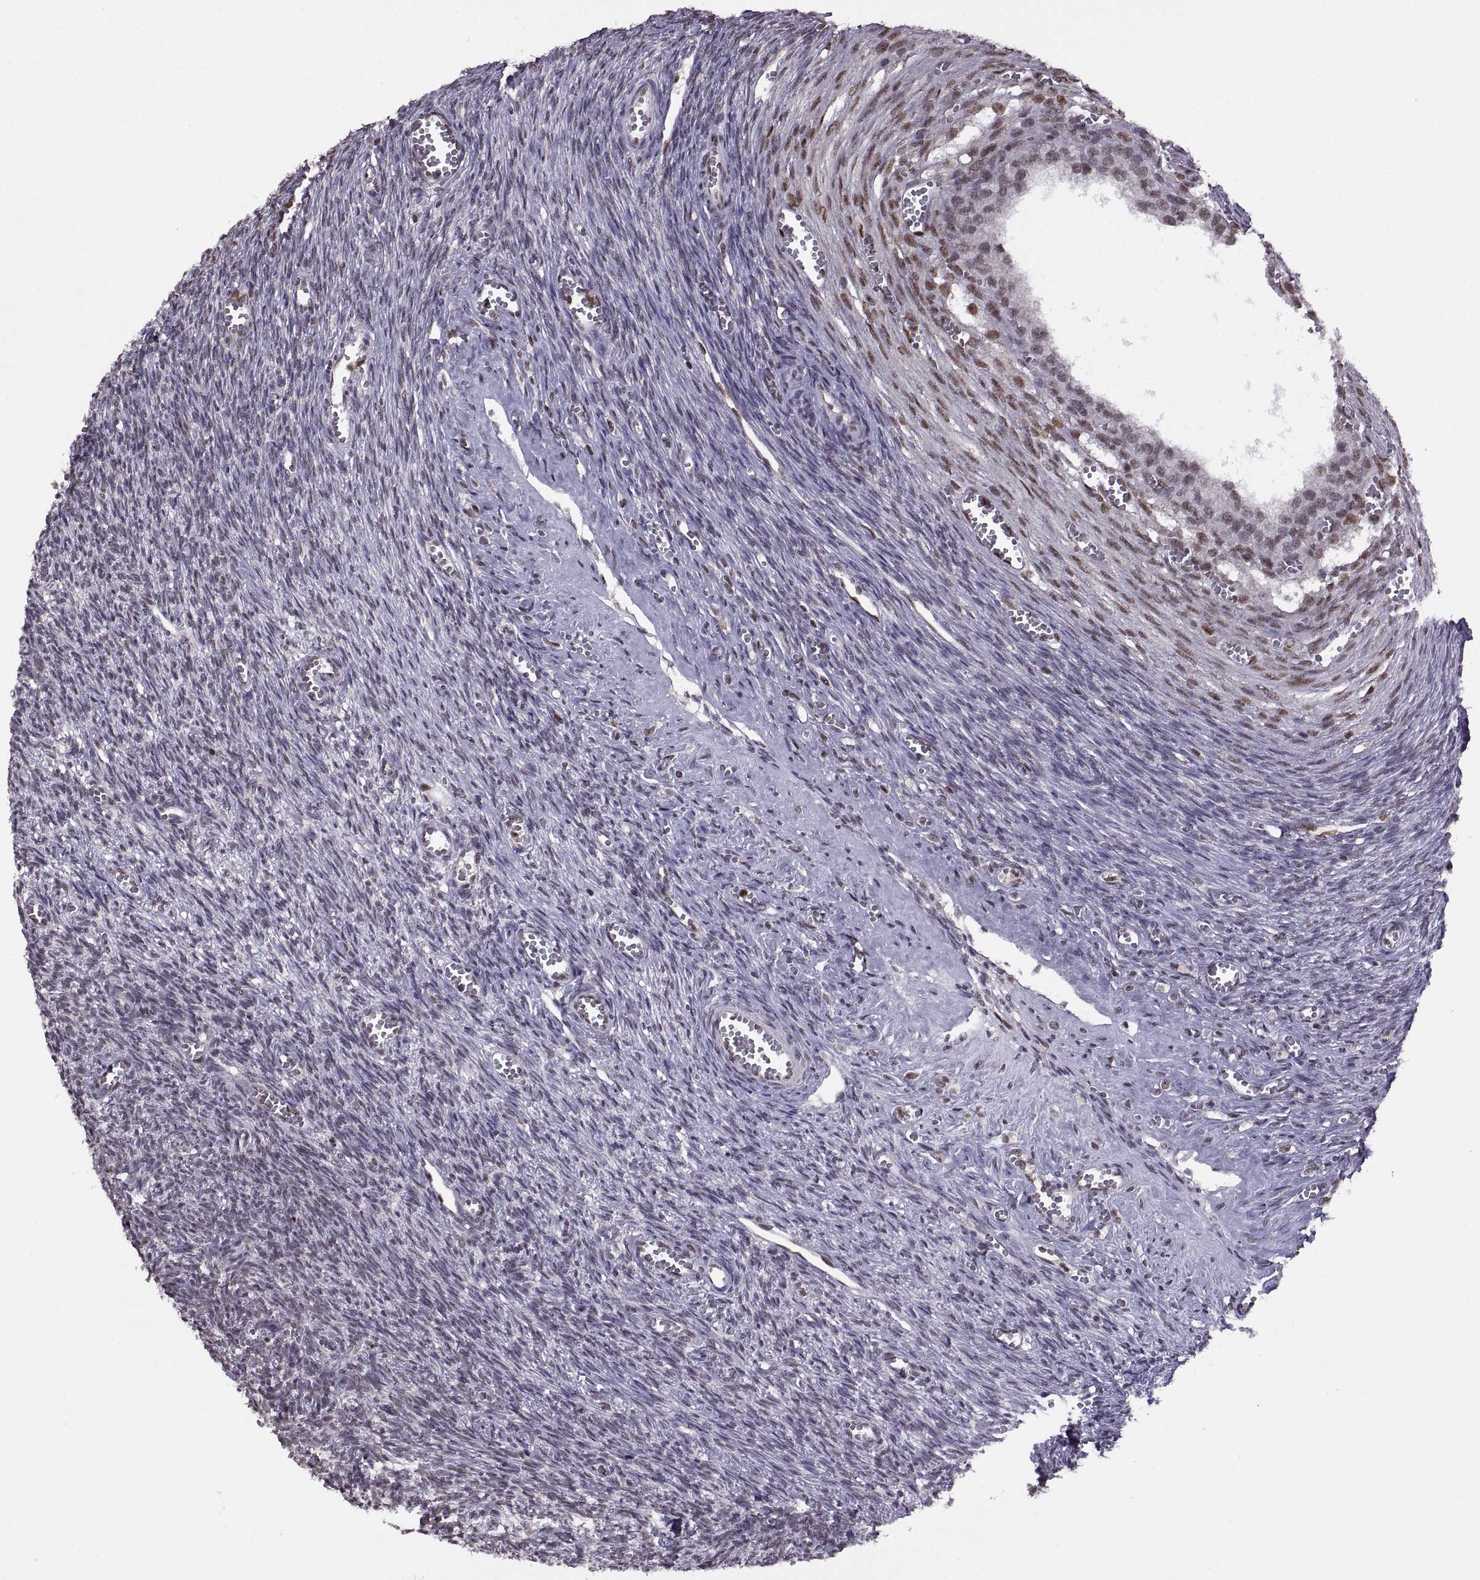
{"staining": {"intensity": "weak", "quantity": ">75%", "location": "cytoplasmic/membranous"}, "tissue": "ovary", "cell_type": "Follicle cells", "image_type": "normal", "snomed": [{"axis": "morphology", "description": "Normal tissue, NOS"}, {"axis": "topography", "description": "Ovary"}], "caption": "A brown stain labels weak cytoplasmic/membranous staining of a protein in follicle cells of benign ovary. (Brightfield microscopy of DAB IHC at high magnification).", "gene": "INTS3", "patient": {"sex": "female", "age": 43}}